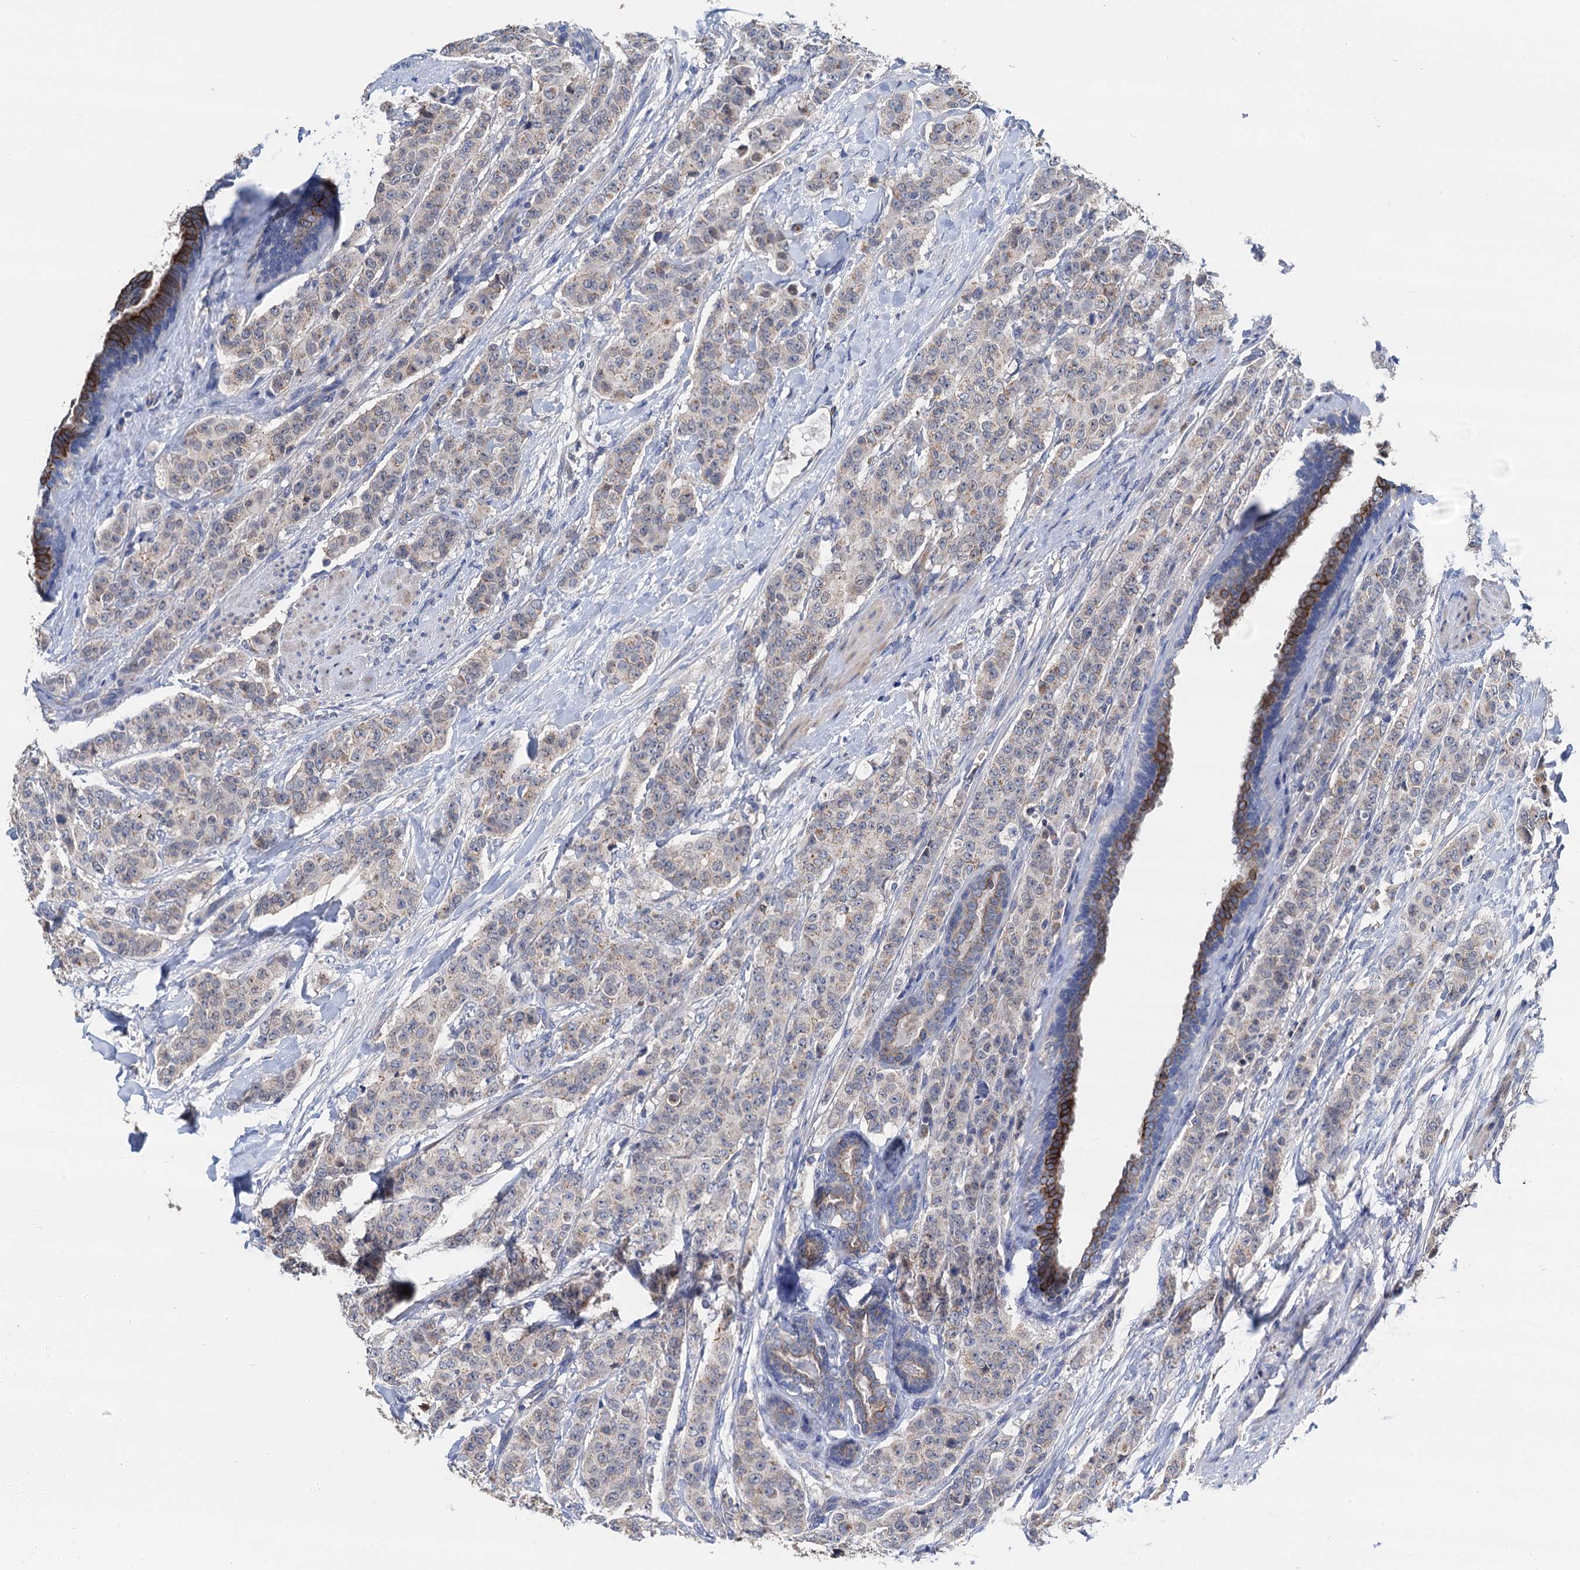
{"staining": {"intensity": "weak", "quantity": "<25%", "location": "cytoplasmic/membranous"}, "tissue": "breast cancer", "cell_type": "Tumor cells", "image_type": "cancer", "snomed": [{"axis": "morphology", "description": "Duct carcinoma"}, {"axis": "topography", "description": "Breast"}], "caption": "The immunohistochemistry (IHC) micrograph has no significant staining in tumor cells of infiltrating ductal carcinoma (breast) tissue. The staining is performed using DAB brown chromogen with nuclei counter-stained in using hematoxylin.", "gene": "DGLUCY", "patient": {"sex": "female", "age": 40}}